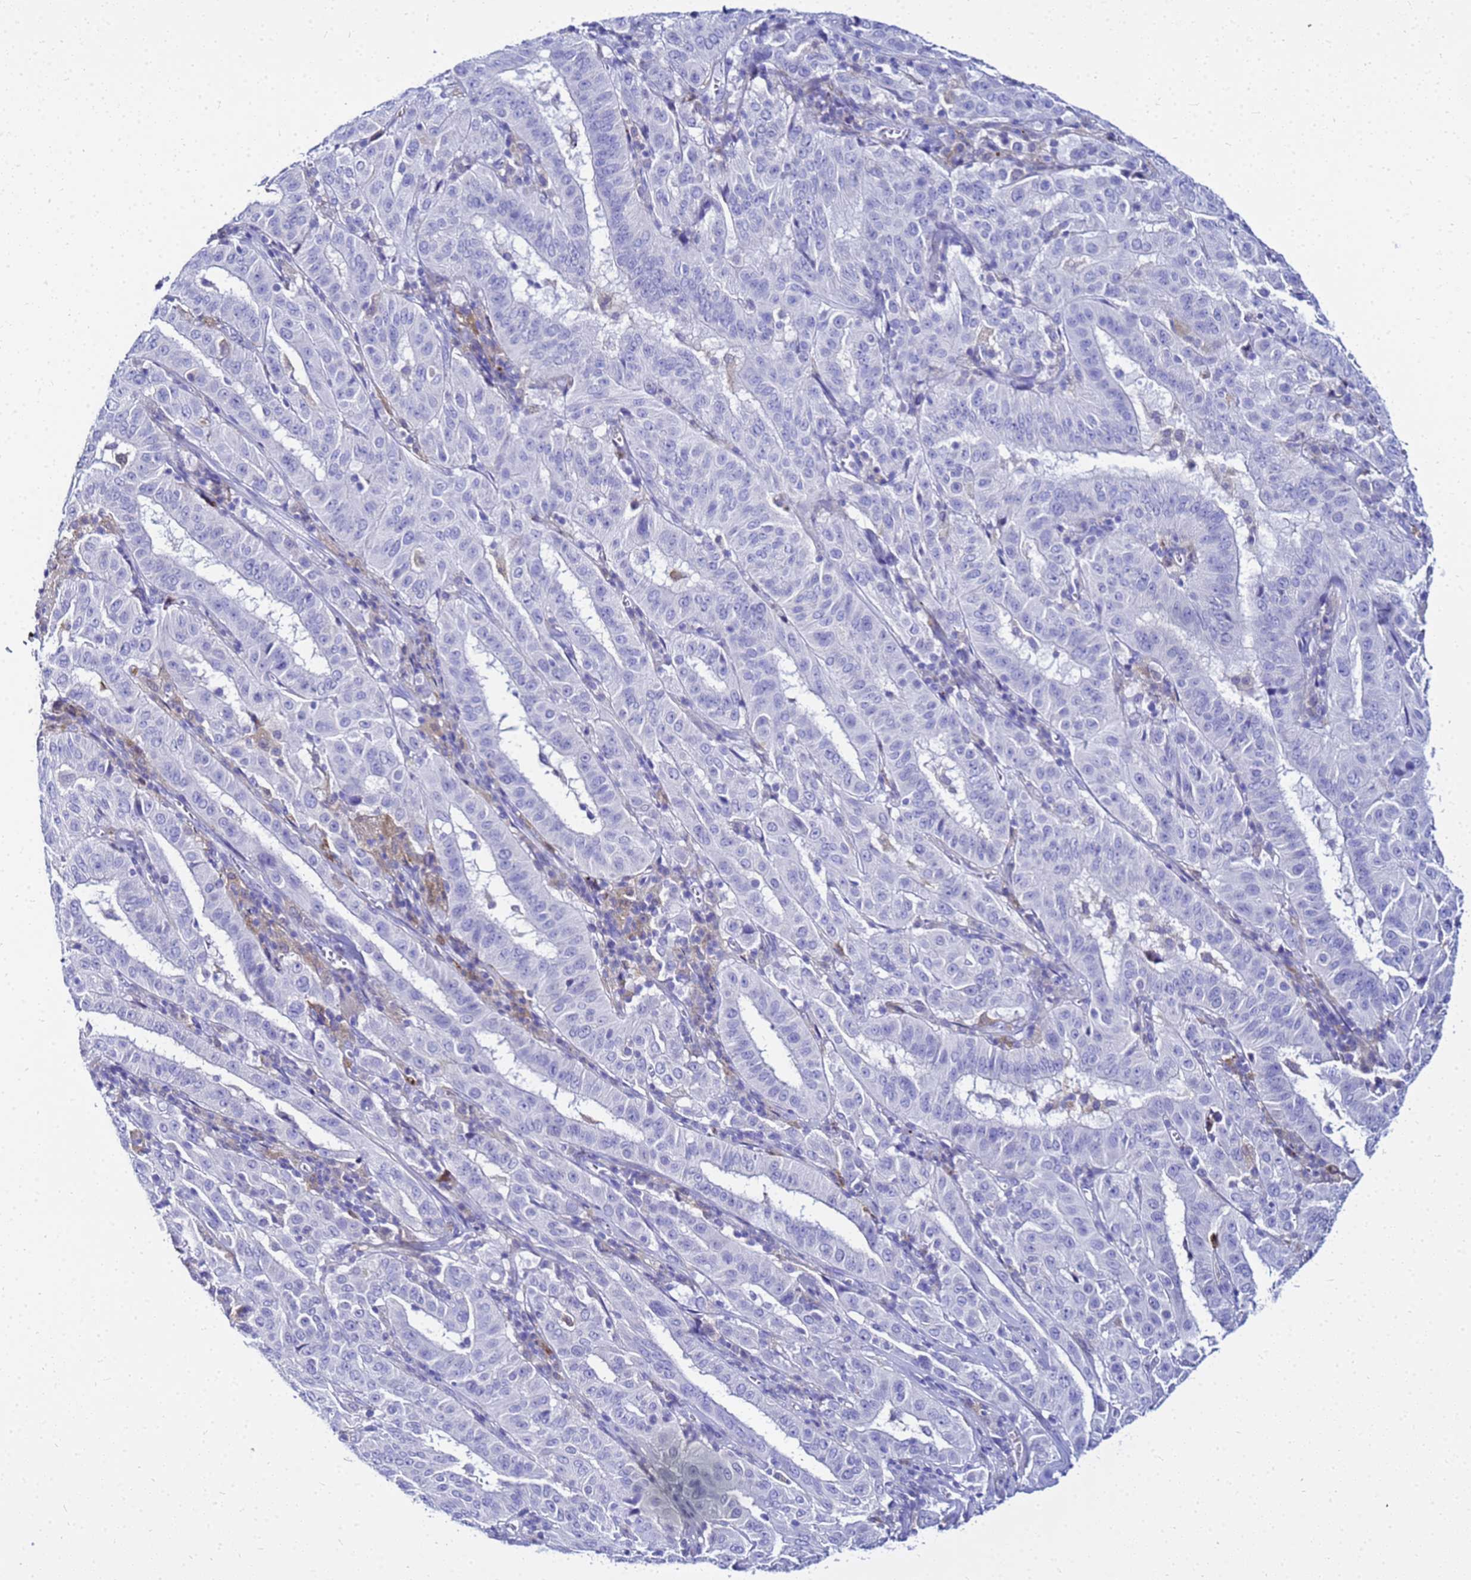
{"staining": {"intensity": "negative", "quantity": "none", "location": "none"}, "tissue": "pancreatic cancer", "cell_type": "Tumor cells", "image_type": "cancer", "snomed": [{"axis": "morphology", "description": "Adenocarcinoma, NOS"}, {"axis": "topography", "description": "Pancreas"}], "caption": "DAB immunohistochemical staining of pancreatic cancer (adenocarcinoma) shows no significant staining in tumor cells. (Stains: DAB immunohistochemistry (IHC) with hematoxylin counter stain, Microscopy: brightfield microscopy at high magnification).", "gene": "CSTA", "patient": {"sex": "male", "age": 63}}